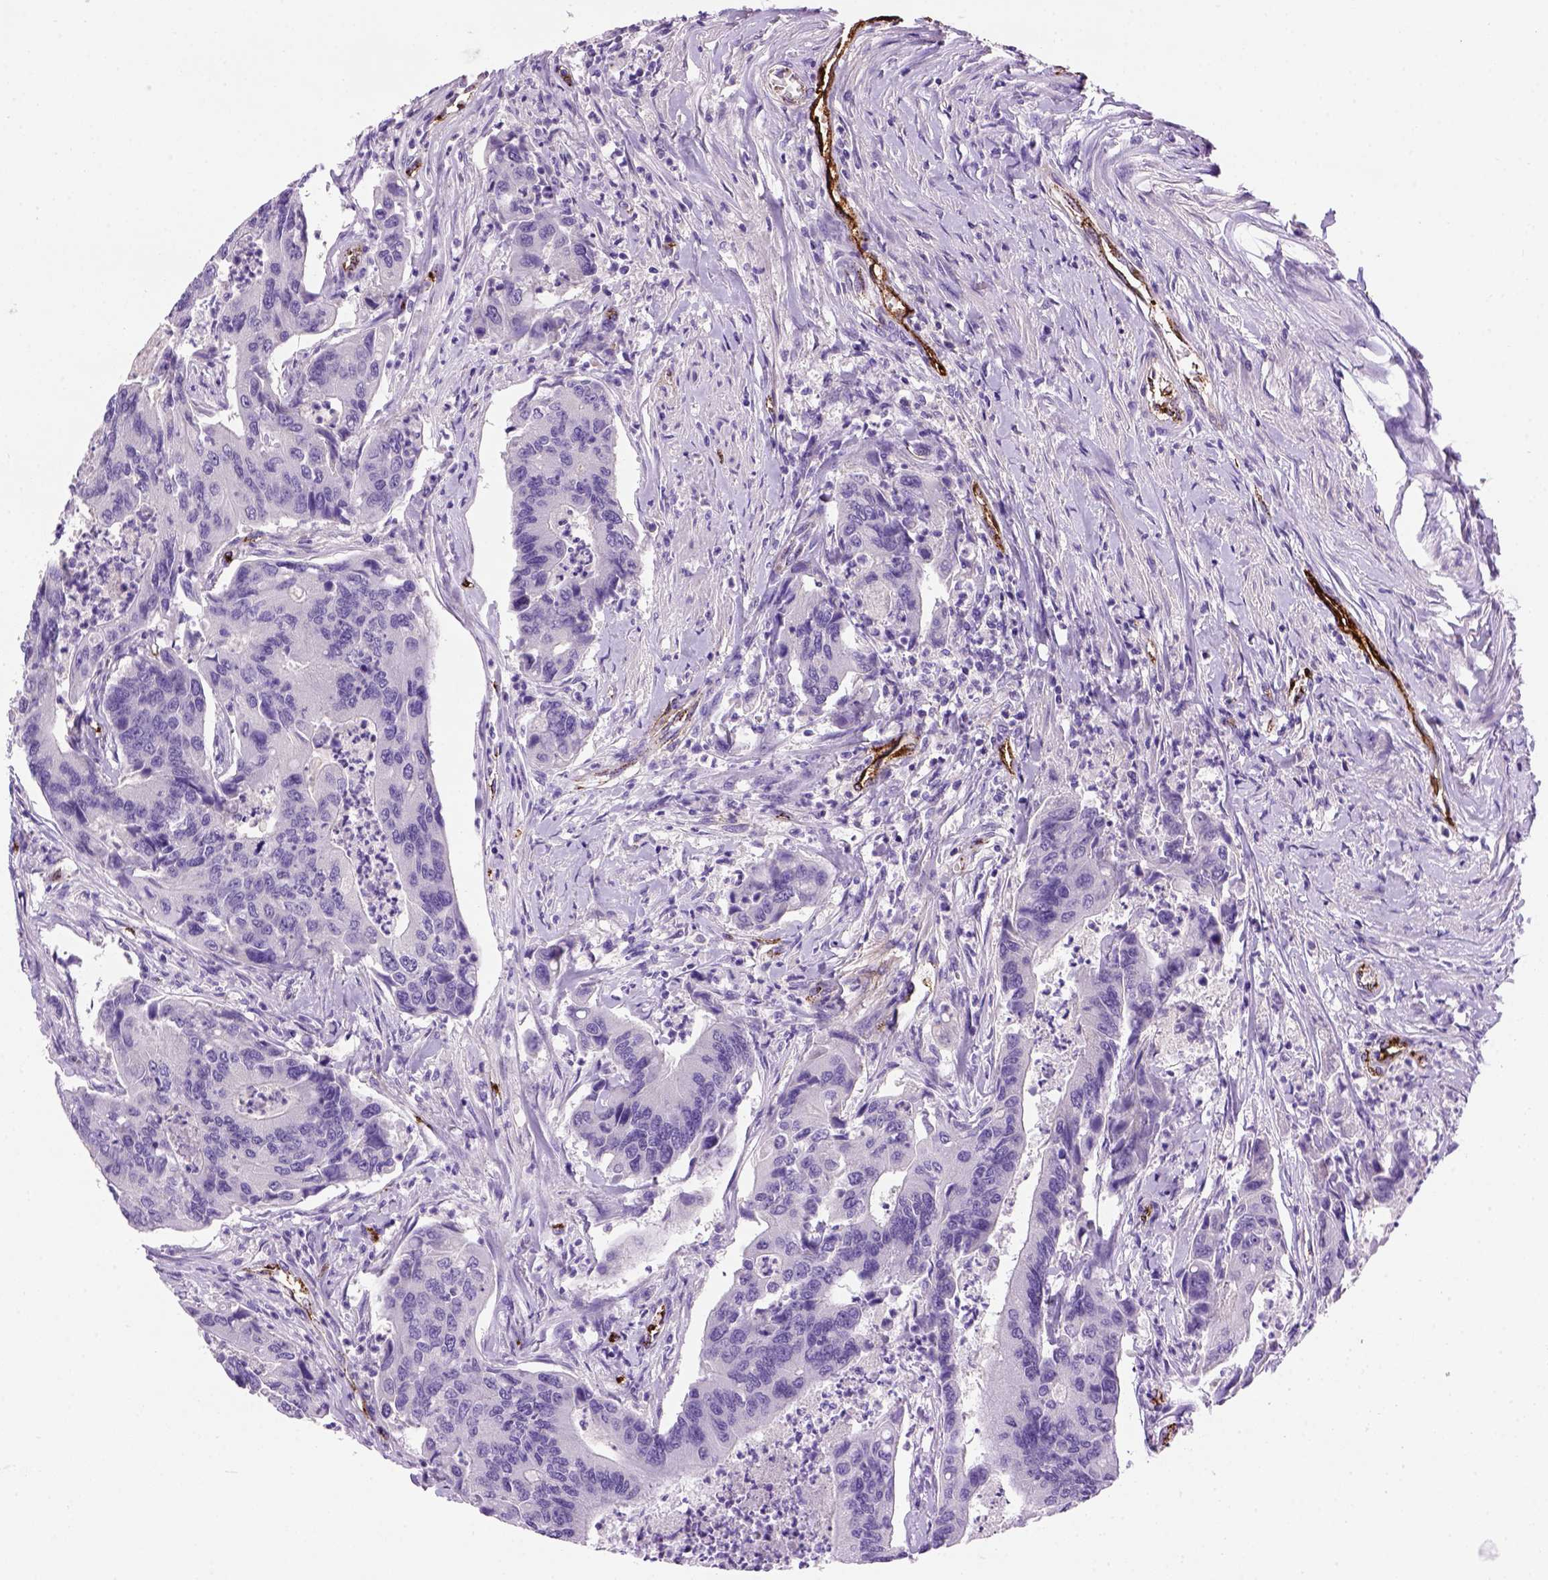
{"staining": {"intensity": "negative", "quantity": "none", "location": "none"}, "tissue": "colorectal cancer", "cell_type": "Tumor cells", "image_type": "cancer", "snomed": [{"axis": "morphology", "description": "Adenocarcinoma, NOS"}, {"axis": "topography", "description": "Colon"}], "caption": "The immunohistochemistry micrograph has no significant expression in tumor cells of colorectal cancer tissue.", "gene": "VWF", "patient": {"sex": "female", "age": 67}}